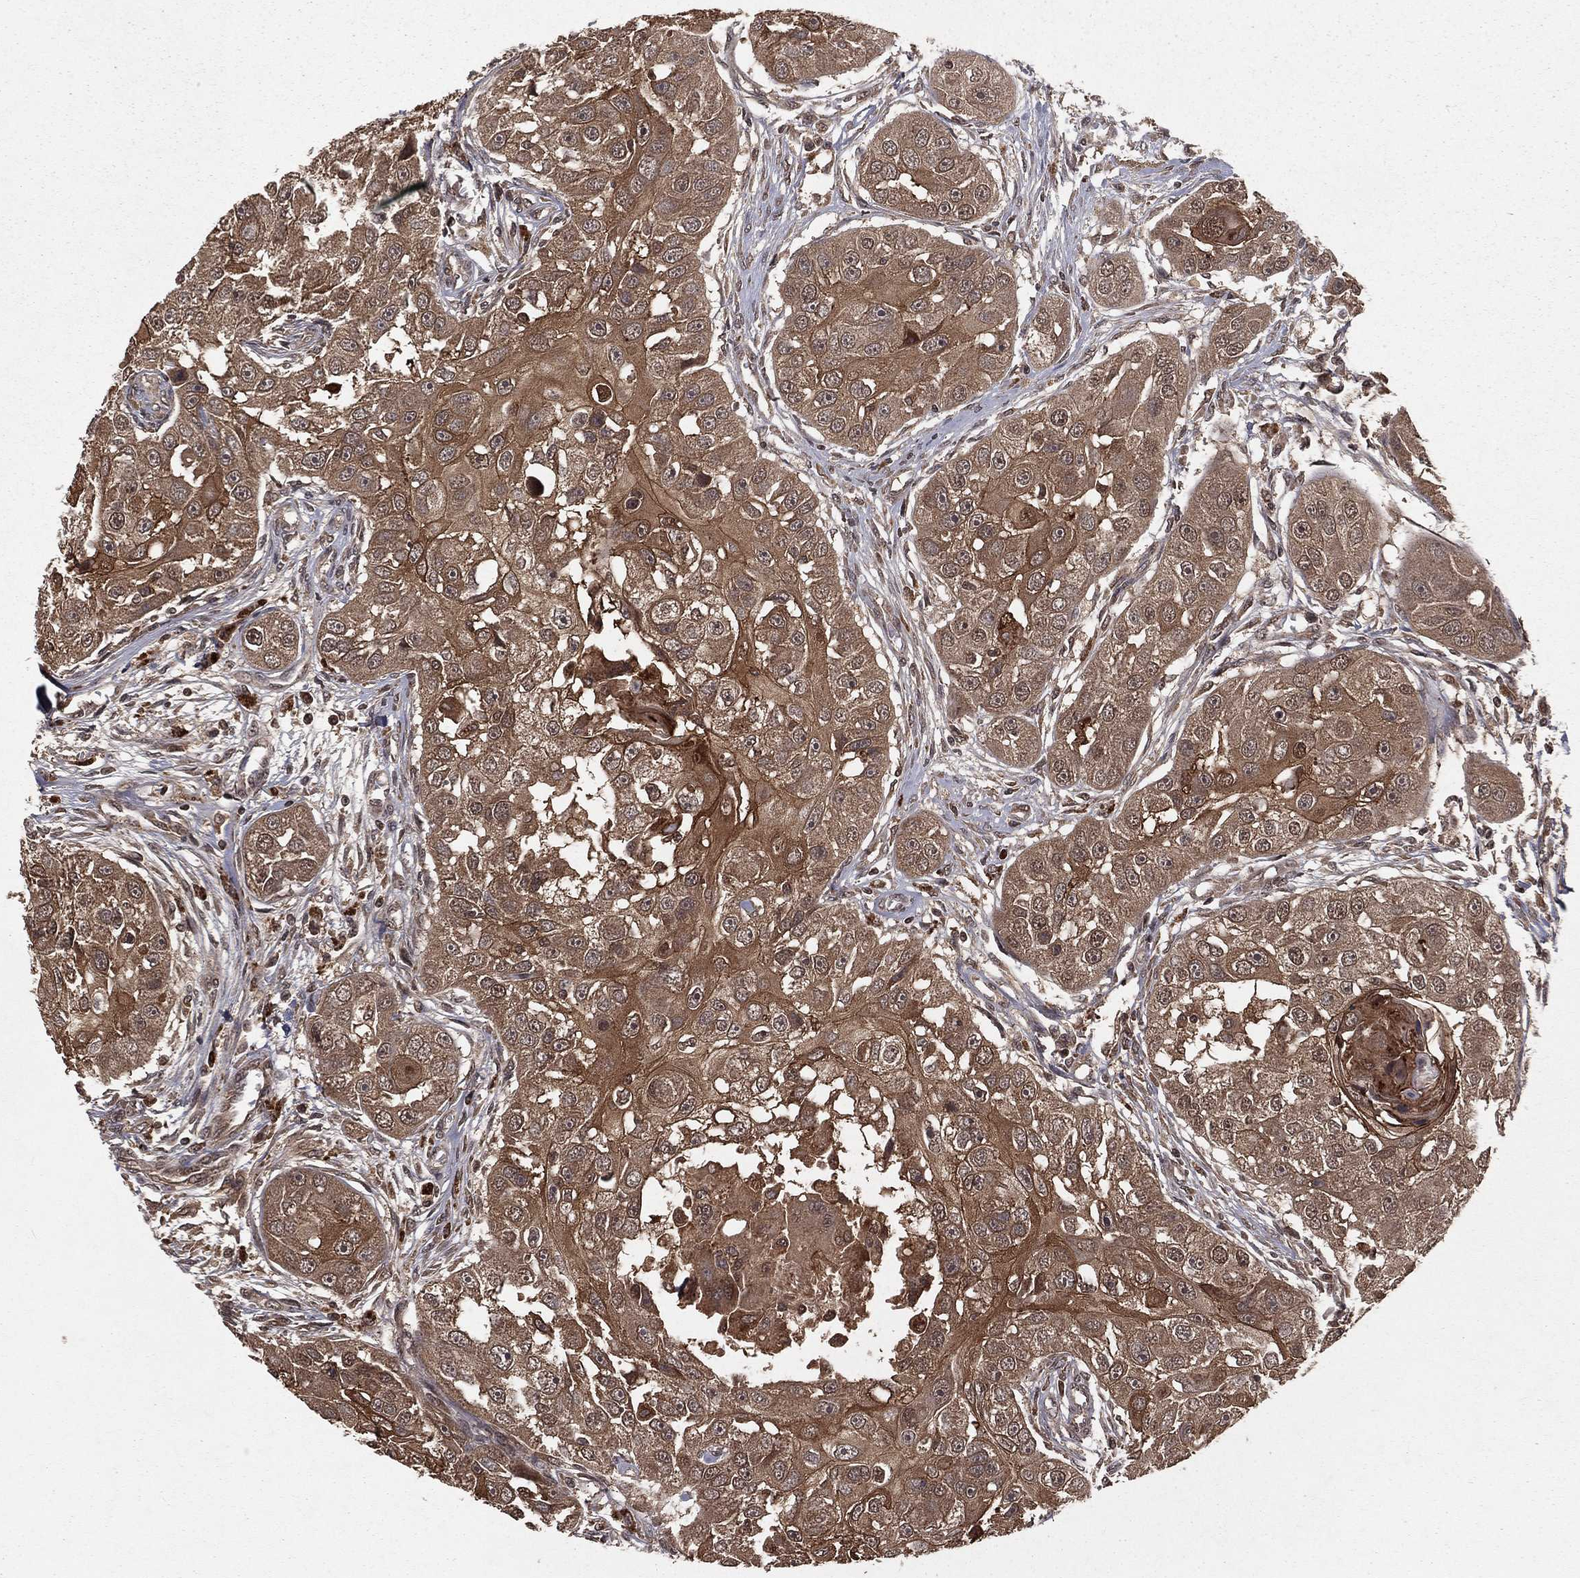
{"staining": {"intensity": "moderate", "quantity": ">75%", "location": "cytoplasmic/membranous"}, "tissue": "head and neck cancer", "cell_type": "Tumor cells", "image_type": "cancer", "snomed": [{"axis": "morphology", "description": "Squamous cell carcinoma, NOS"}, {"axis": "topography", "description": "Head-Neck"}], "caption": "Immunohistochemistry (IHC) (DAB) staining of human squamous cell carcinoma (head and neck) shows moderate cytoplasmic/membranous protein staining in approximately >75% of tumor cells.", "gene": "ZDHHC15", "patient": {"sex": "male", "age": 51}}